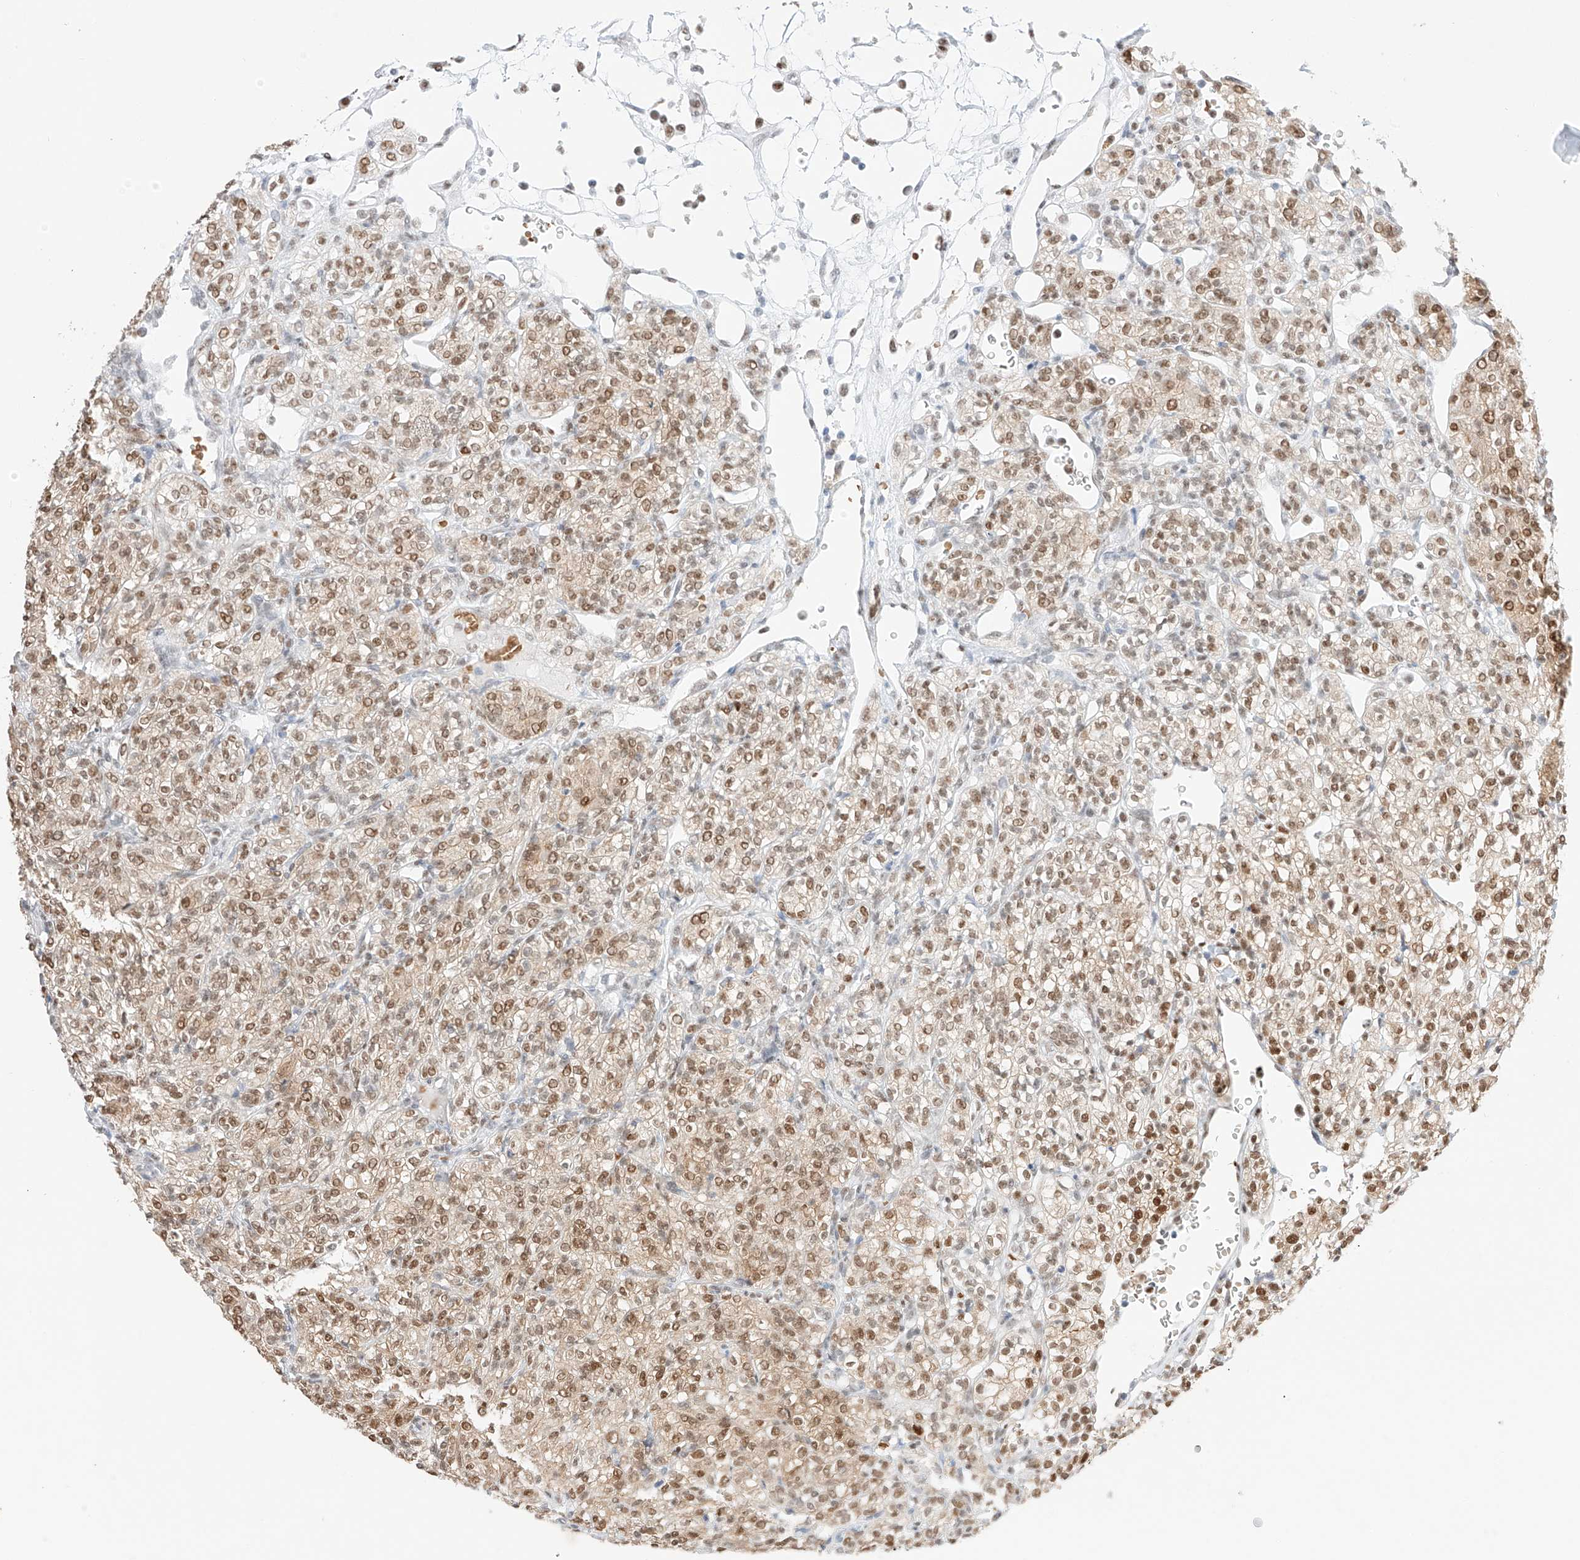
{"staining": {"intensity": "moderate", "quantity": ">75%", "location": "cytoplasmic/membranous,nuclear"}, "tissue": "renal cancer", "cell_type": "Tumor cells", "image_type": "cancer", "snomed": [{"axis": "morphology", "description": "Adenocarcinoma, NOS"}, {"axis": "topography", "description": "Kidney"}], "caption": "IHC histopathology image of neoplastic tissue: human renal adenocarcinoma stained using immunohistochemistry shows medium levels of moderate protein expression localized specifically in the cytoplasmic/membranous and nuclear of tumor cells, appearing as a cytoplasmic/membranous and nuclear brown color.", "gene": "APIP", "patient": {"sex": "male", "age": 77}}